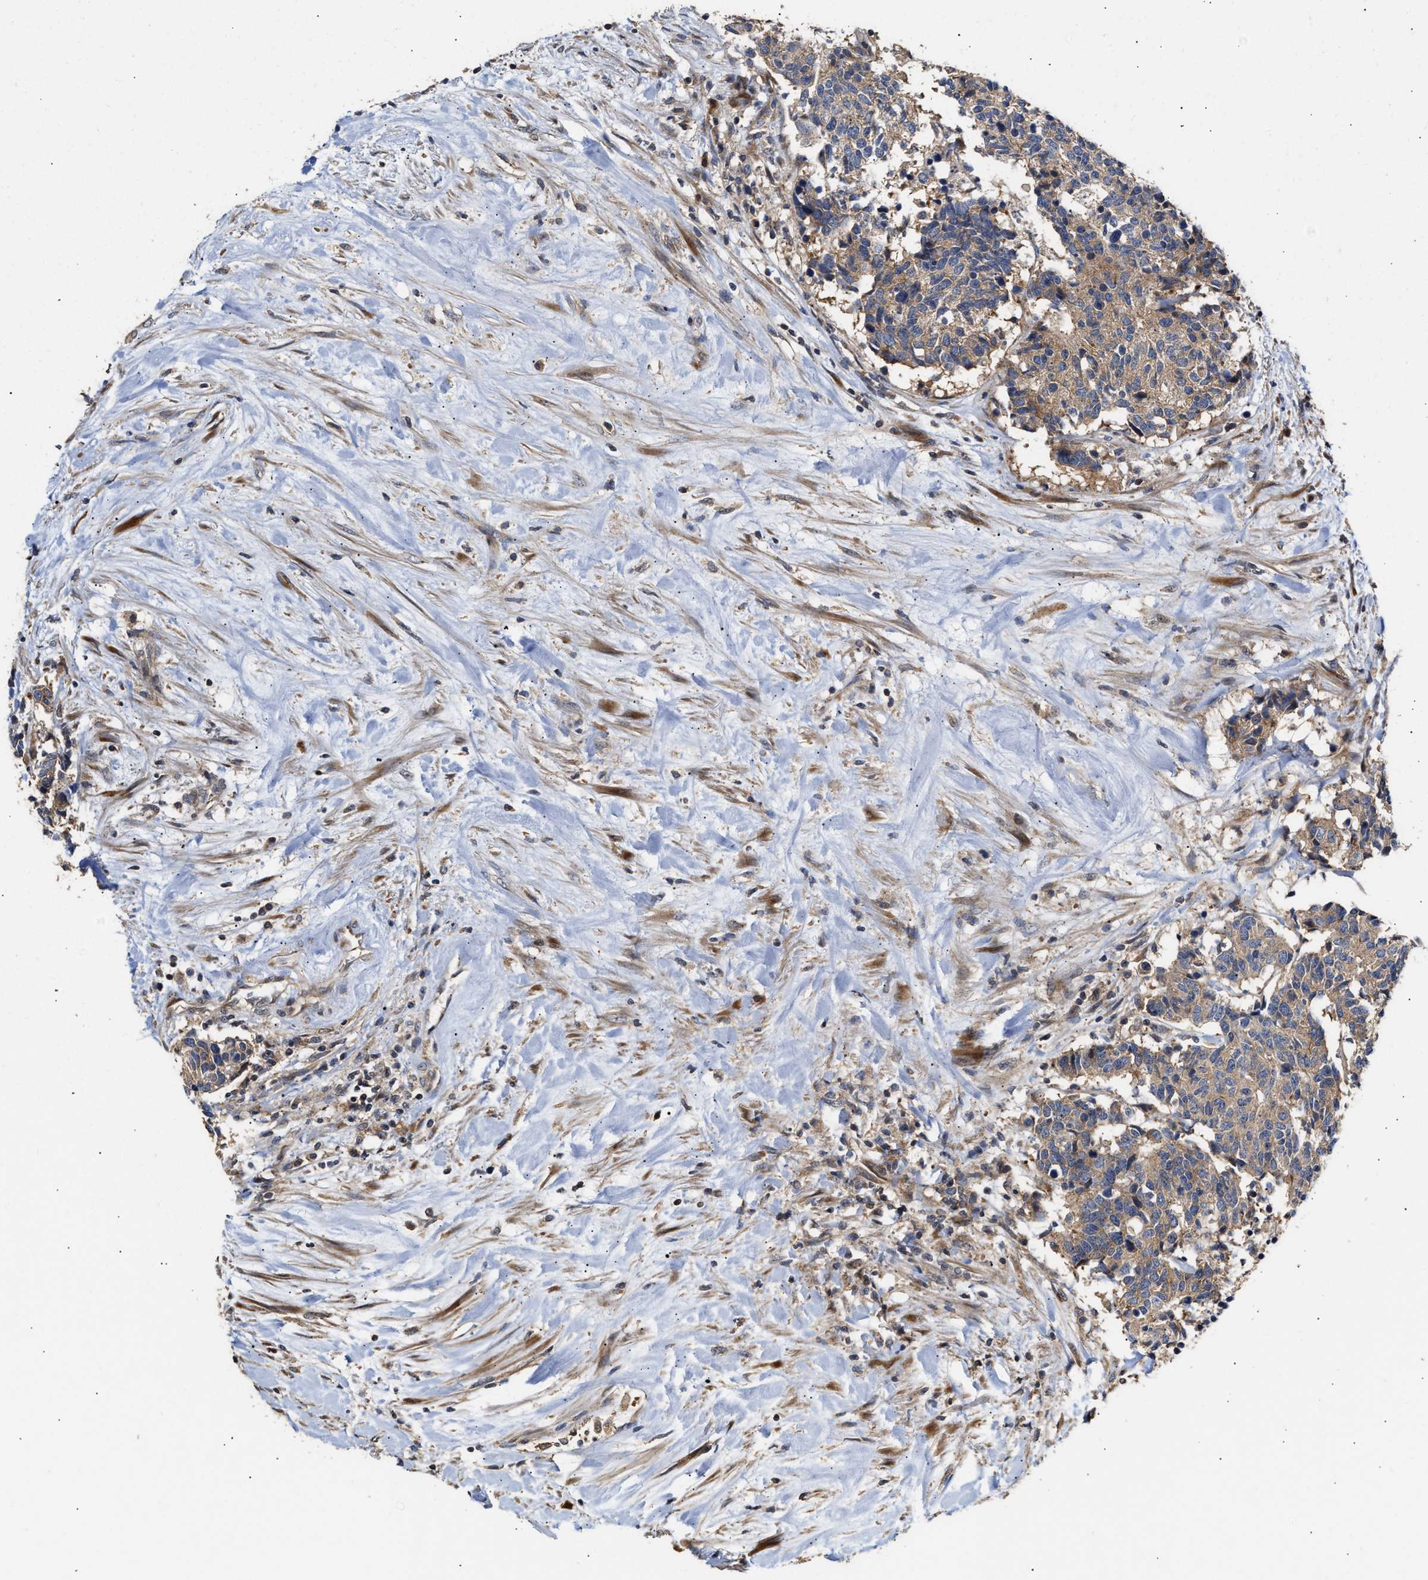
{"staining": {"intensity": "weak", "quantity": ">75%", "location": "cytoplasmic/membranous"}, "tissue": "carcinoid", "cell_type": "Tumor cells", "image_type": "cancer", "snomed": [{"axis": "morphology", "description": "Carcinoma, NOS"}, {"axis": "morphology", "description": "Carcinoid, malignant, NOS"}, {"axis": "topography", "description": "Urinary bladder"}], "caption": "A histopathology image of human carcinoid stained for a protein demonstrates weak cytoplasmic/membranous brown staining in tumor cells.", "gene": "CLIP2", "patient": {"sex": "male", "age": 57}}